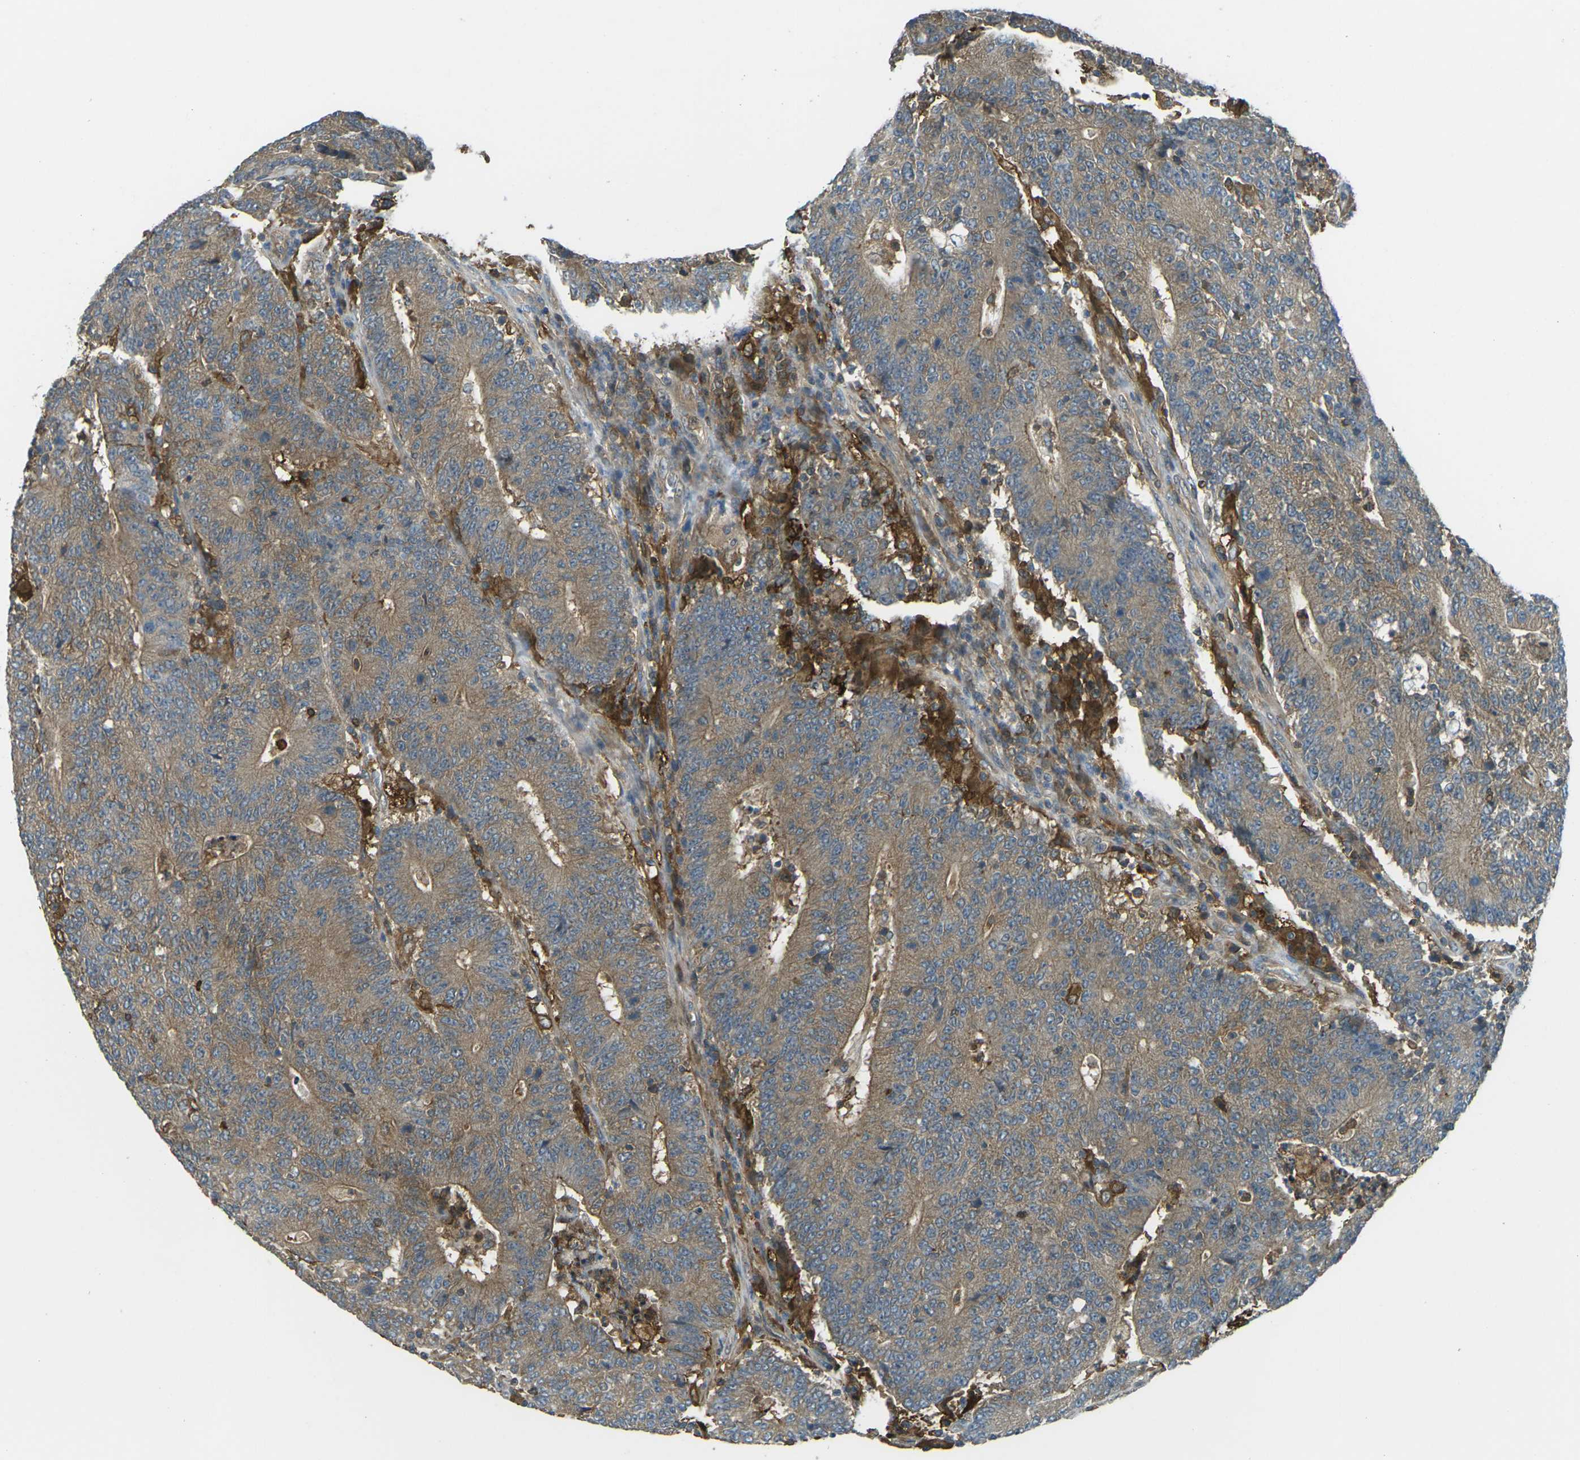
{"staining": {"intensity": "moderate", "quantity": ">75%", "location": "cytoplasmic/membranous"}, "tissue": "colorectal cancer", "cell_type": "Tumor cells", "image_type": "cancer", "snomed": [{"axis": "morphology", "description": "Normal tissue, NOS"}, {"axis": "morphology", "description": "Adenocarcinoma, NOS"}, {"axis": "topography", "description": "Colon"}], "caption": "This micrograph shows colorectal adenocarcinoma stained with immunohistochemistry (IHC) to label a protein in brown. The cytoplasmic/membranous of tumor cells show moderate positivity for the protein. Nuclei are counter-stained blue.", "gene": "PIEZO2", "patient": {"sex": "female", "age": 75}}